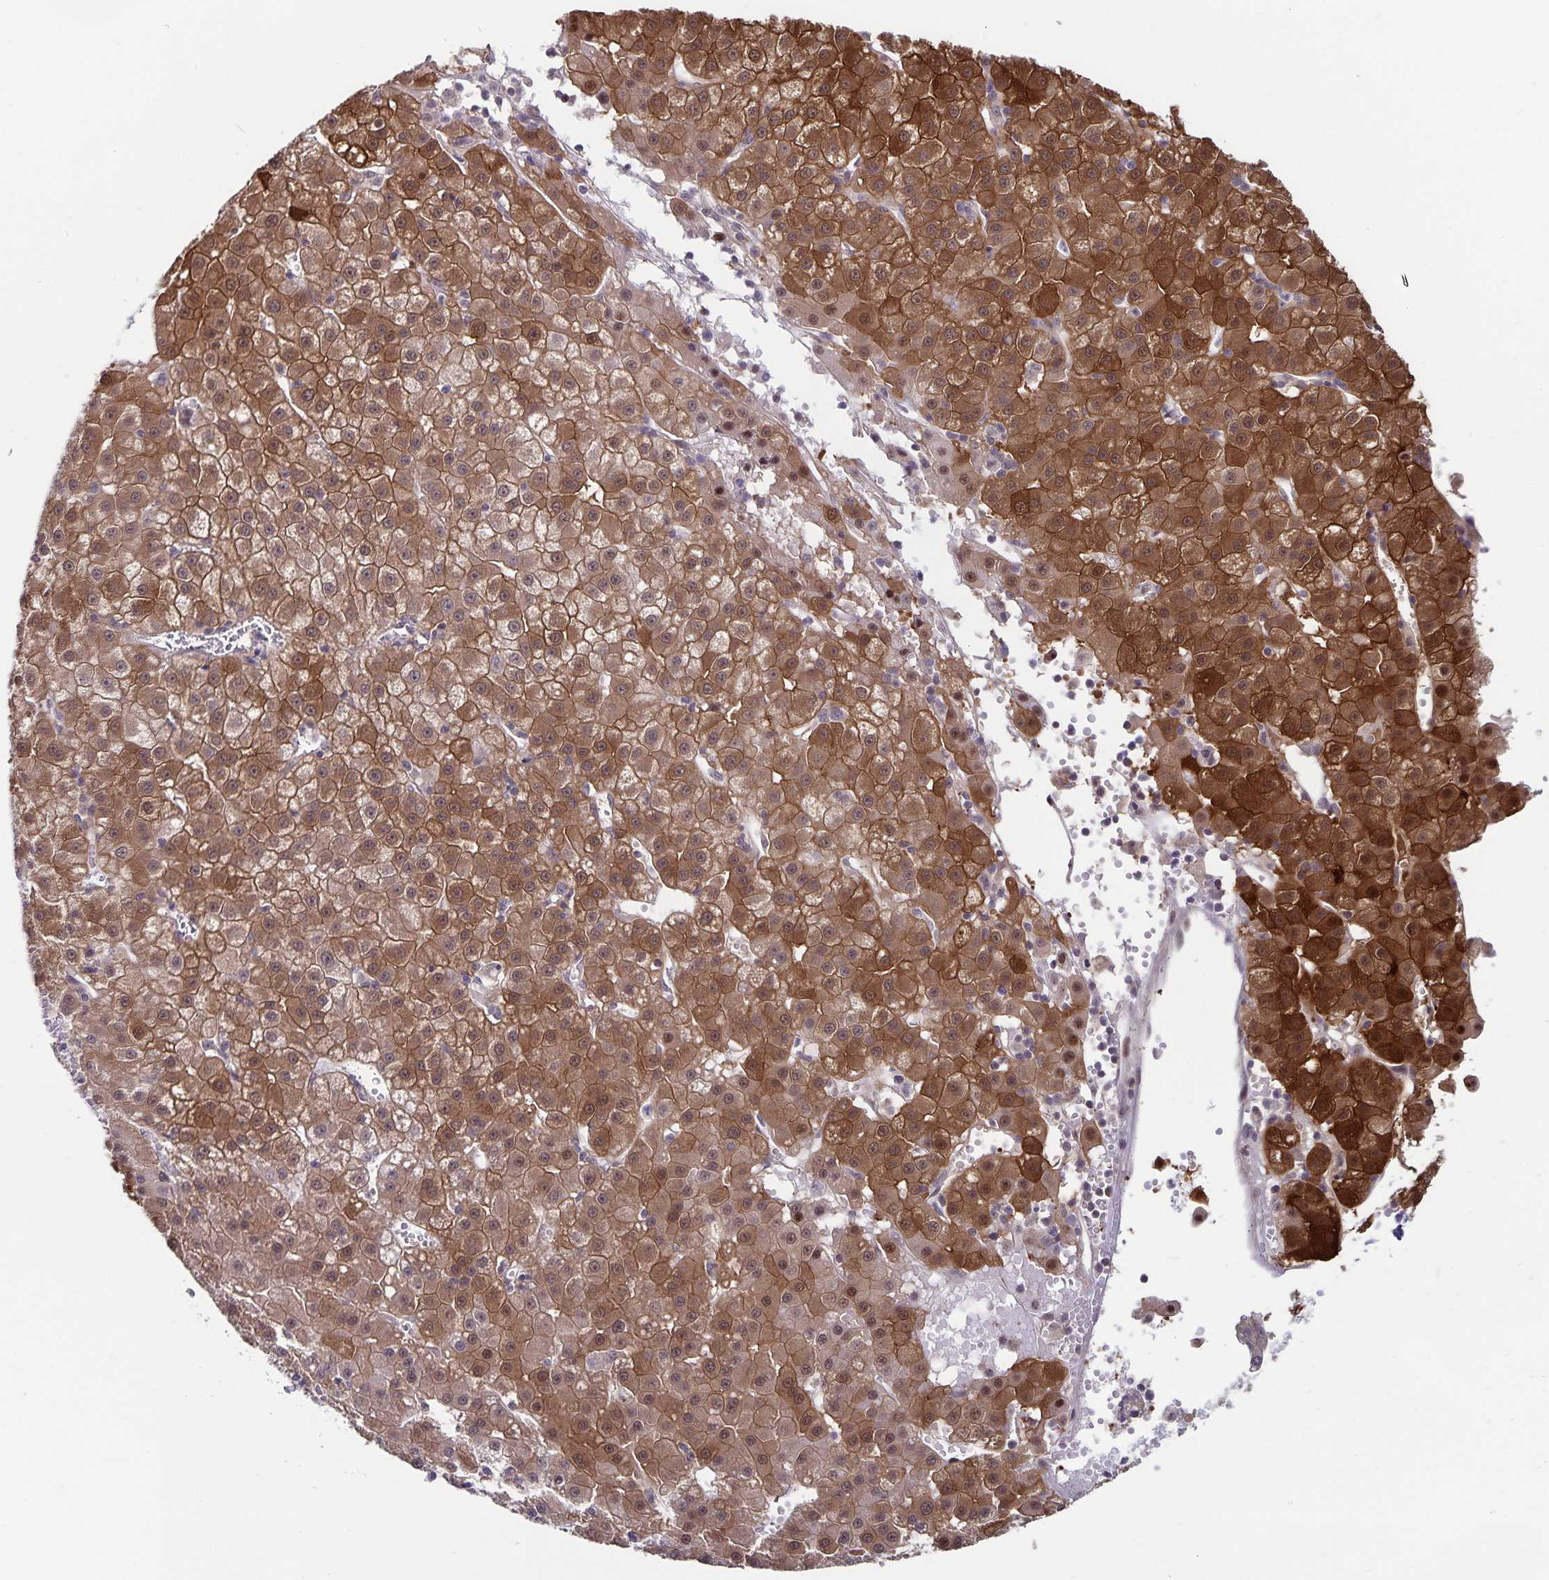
{"staining": {"intensity": "moderate", "quantity": ">75%", "location": "cytoplasmic/membranous,nuclear"}, "tissue": "liver cancer", "cell_type": "Tumor cells", "image_type": "cancer", "snomed": [{"axis": "morphology", "description": "Carcinoma, Hepatocellular, NOS"}, {"axis": "topography", "description": "Liver"}], "caption": "There is medium levels of moderate cytoplasmic/membranous and nuclear staining in tumor cells of hepatocellular carcinoma (liver), as demonstrated by immunohistochemical staining (brown color).", "gene": "EXOC6B", "patient": {"sex": "male", "age": 76}}